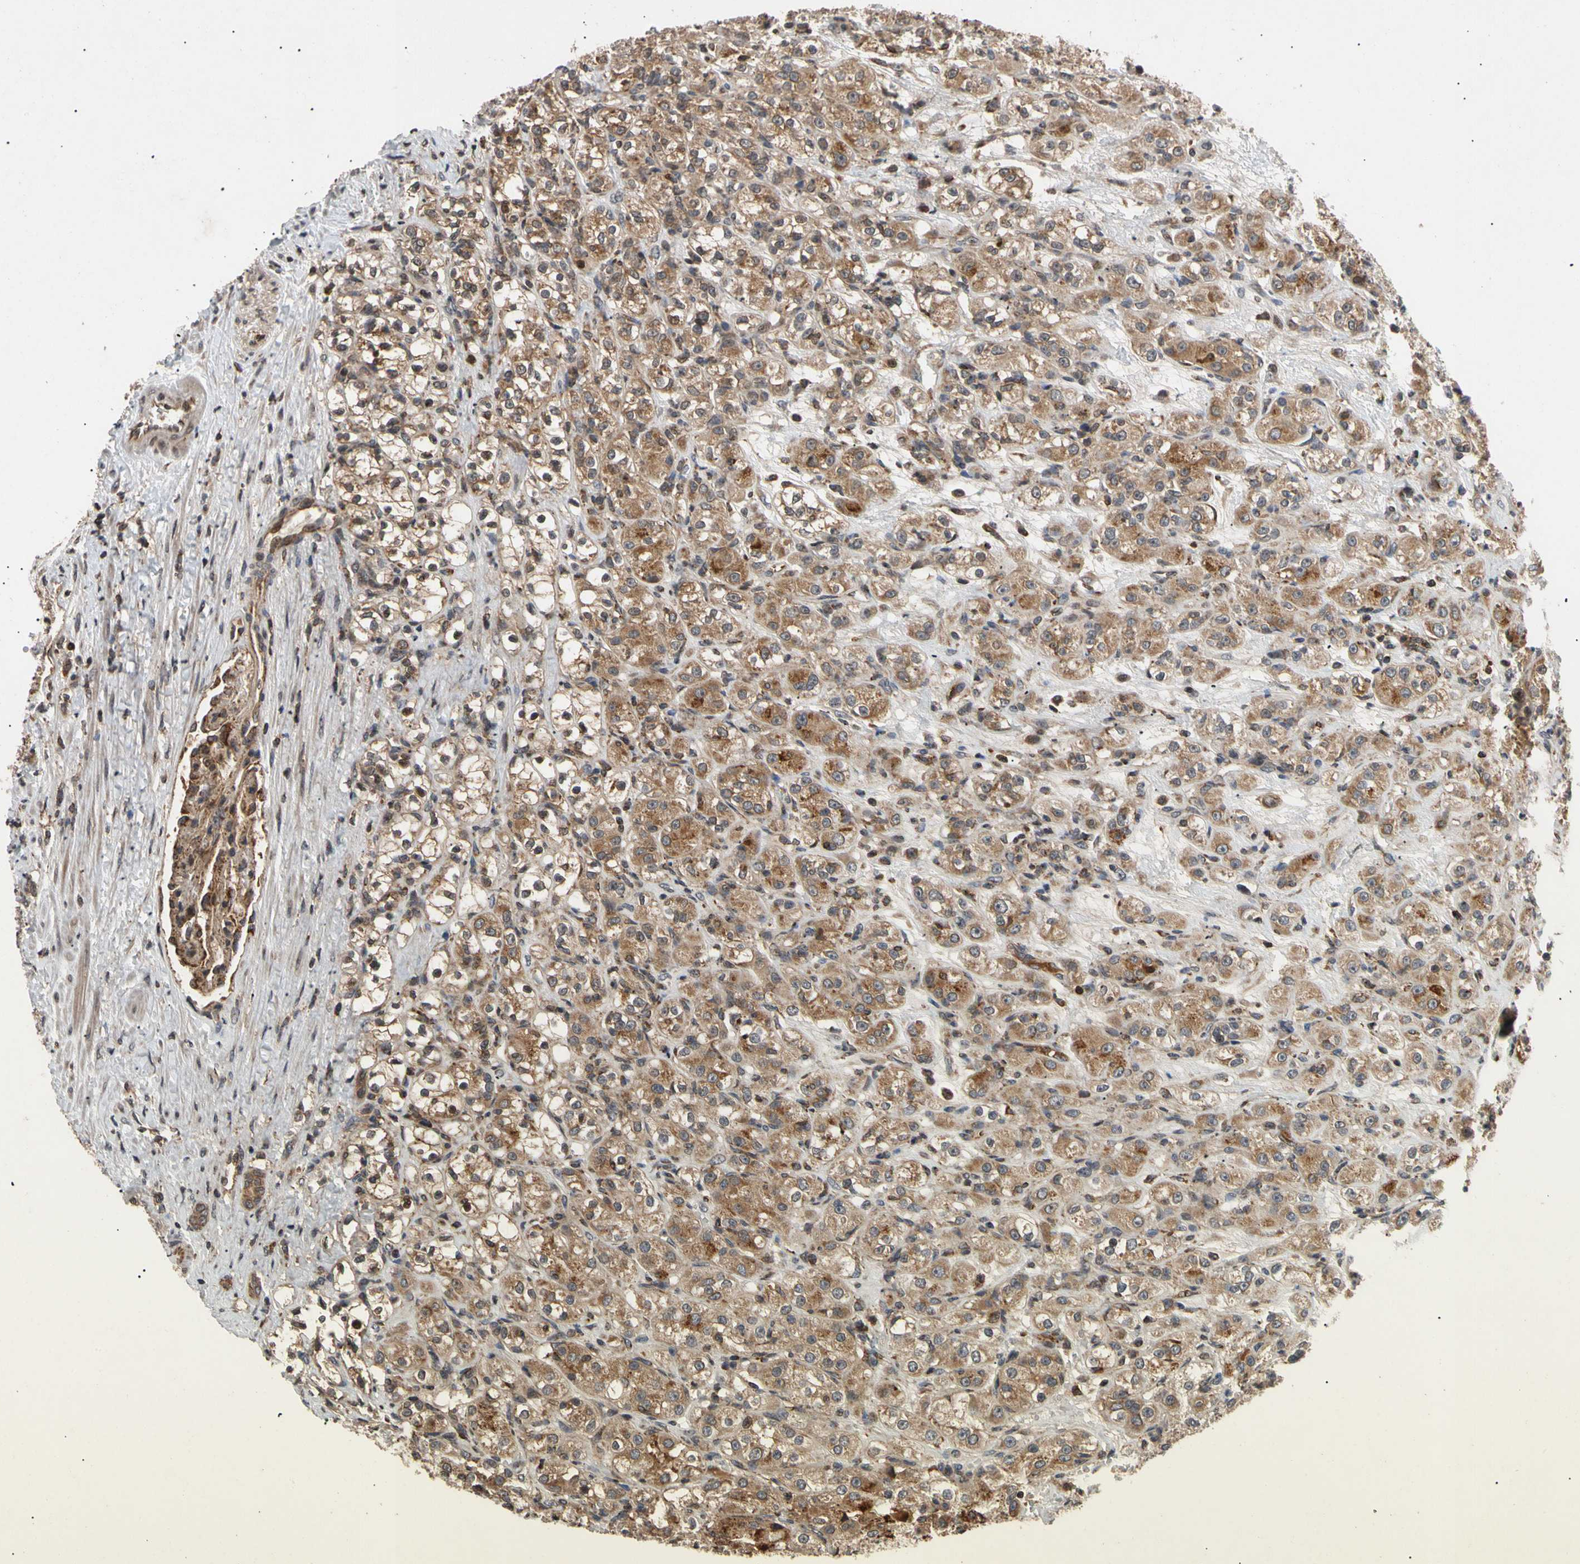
{"staining": {"intensity": "moderate", "quantity": ">75%", "location": "cytoplasmic/membranous"}, "tissue": "renal cancer", "cell_type": "Tumor cells", "image_type": "cancer", "snomed": [{"axis": "morphology", "description": "Normal tissue, NOS"}, {"axis": "morphology", "description": "Adenocarcinoma, NOS"}, {"axis": "topography", "description": "Kidney"}], "caption": "About >75% of tumor cells in adenocarcinoma (renal) demonstrate moderate cytoplasmic/membranous protein staining as visualized by brown immunohistochemical staining.", "gene": "MRPS22", "patient": {"sex": "male", "age": 61}}